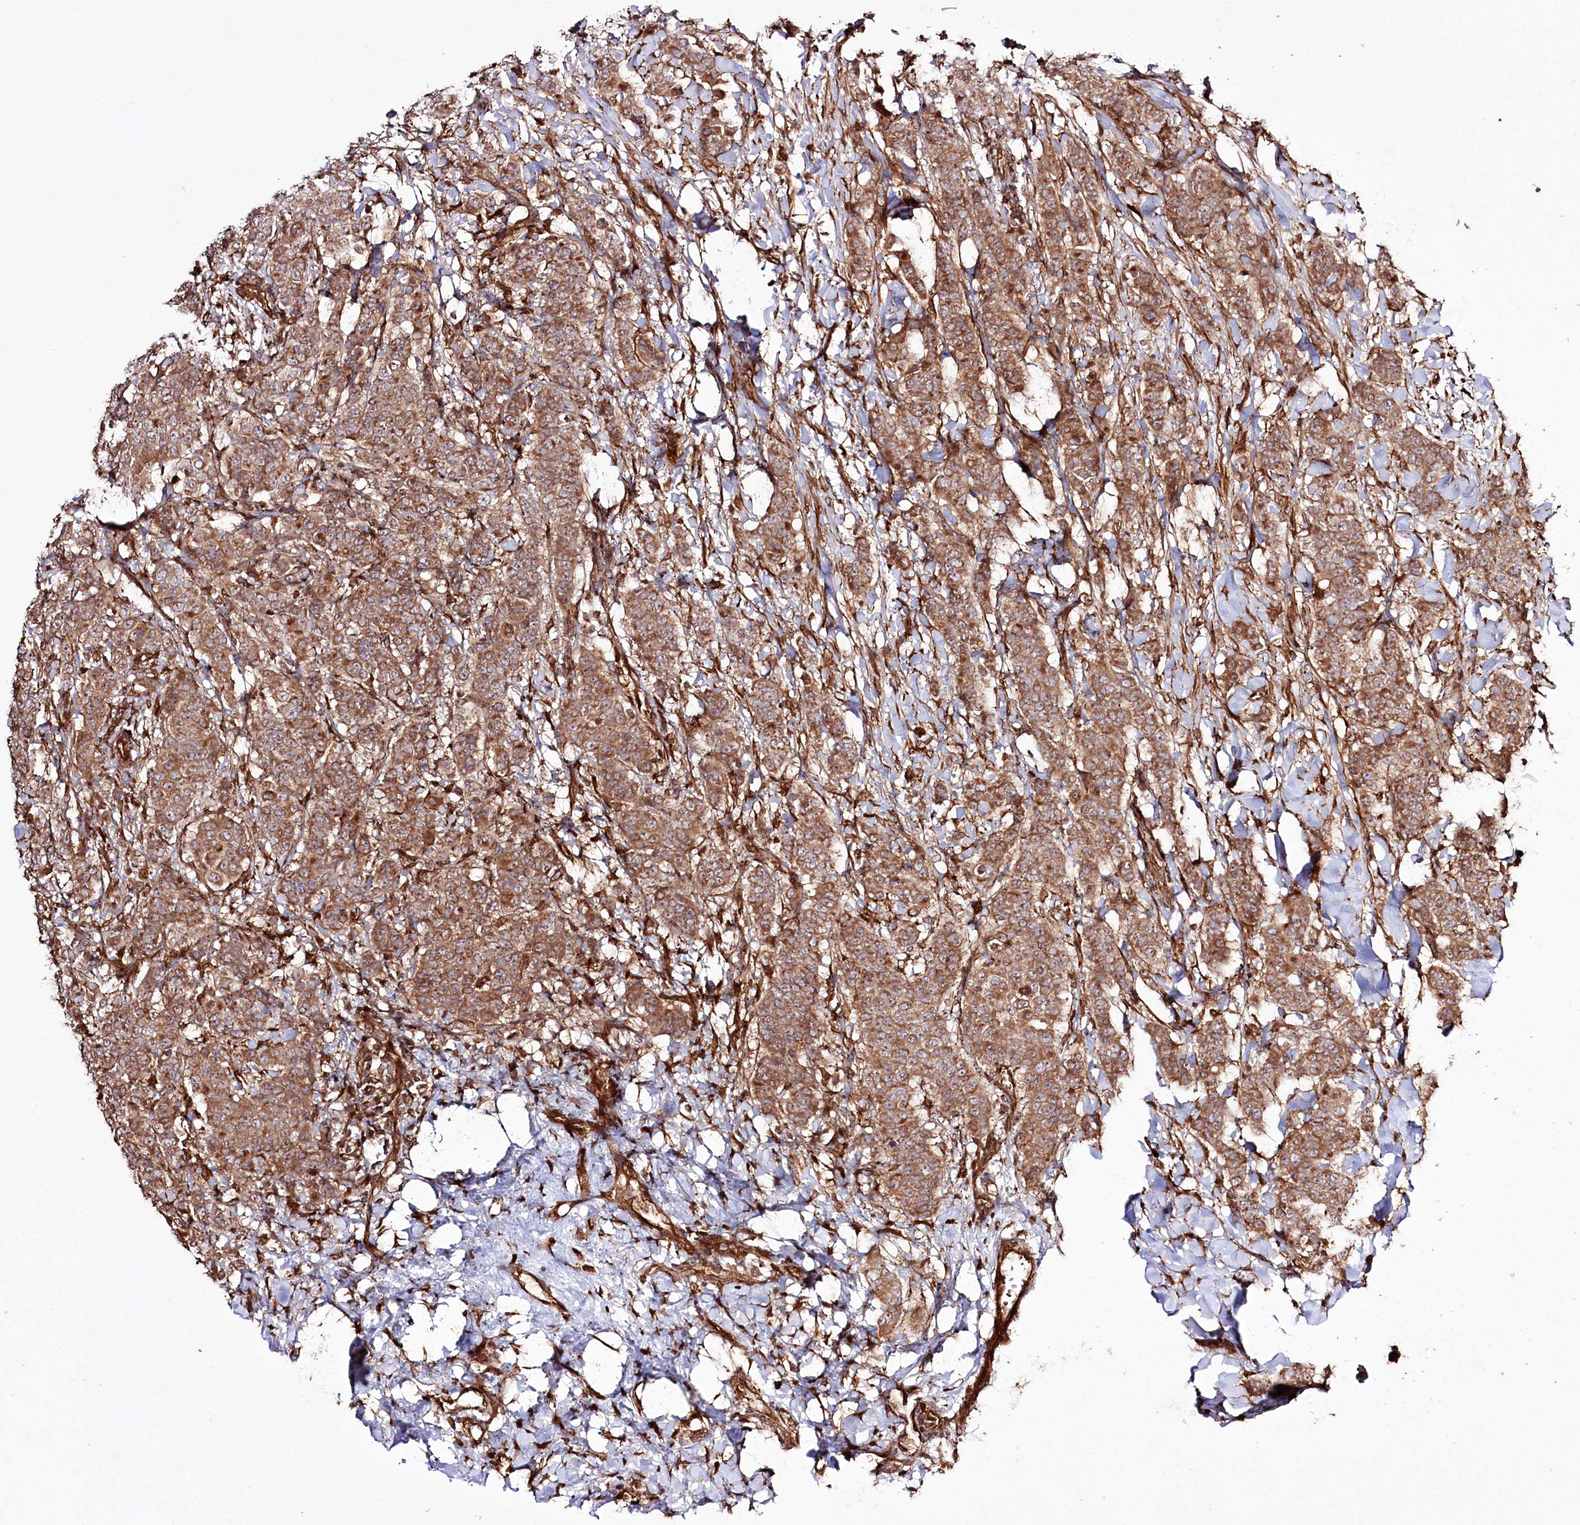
{"staining": {"intensity": "moderate", "quantity": ">75%", "location": "cytoplasmic/membranous"}, "tissue": "breast cancer", "cell_type": "Tumor cells", "image_type": "cancer", "snomed": [{"axis": "morphology", "description": "Duct carcinoma"}, {"axis": "topography", "description": "Breast"}], "caption": "Approximately >75% of tumor cells in breast invasive ductal carcinoma show moderate cytoplasmic/membranous protein staining as visualized by brown immunohistochemical staining.", "gene": "REXO2", "patient": {"sex": "female", "age": 40}}